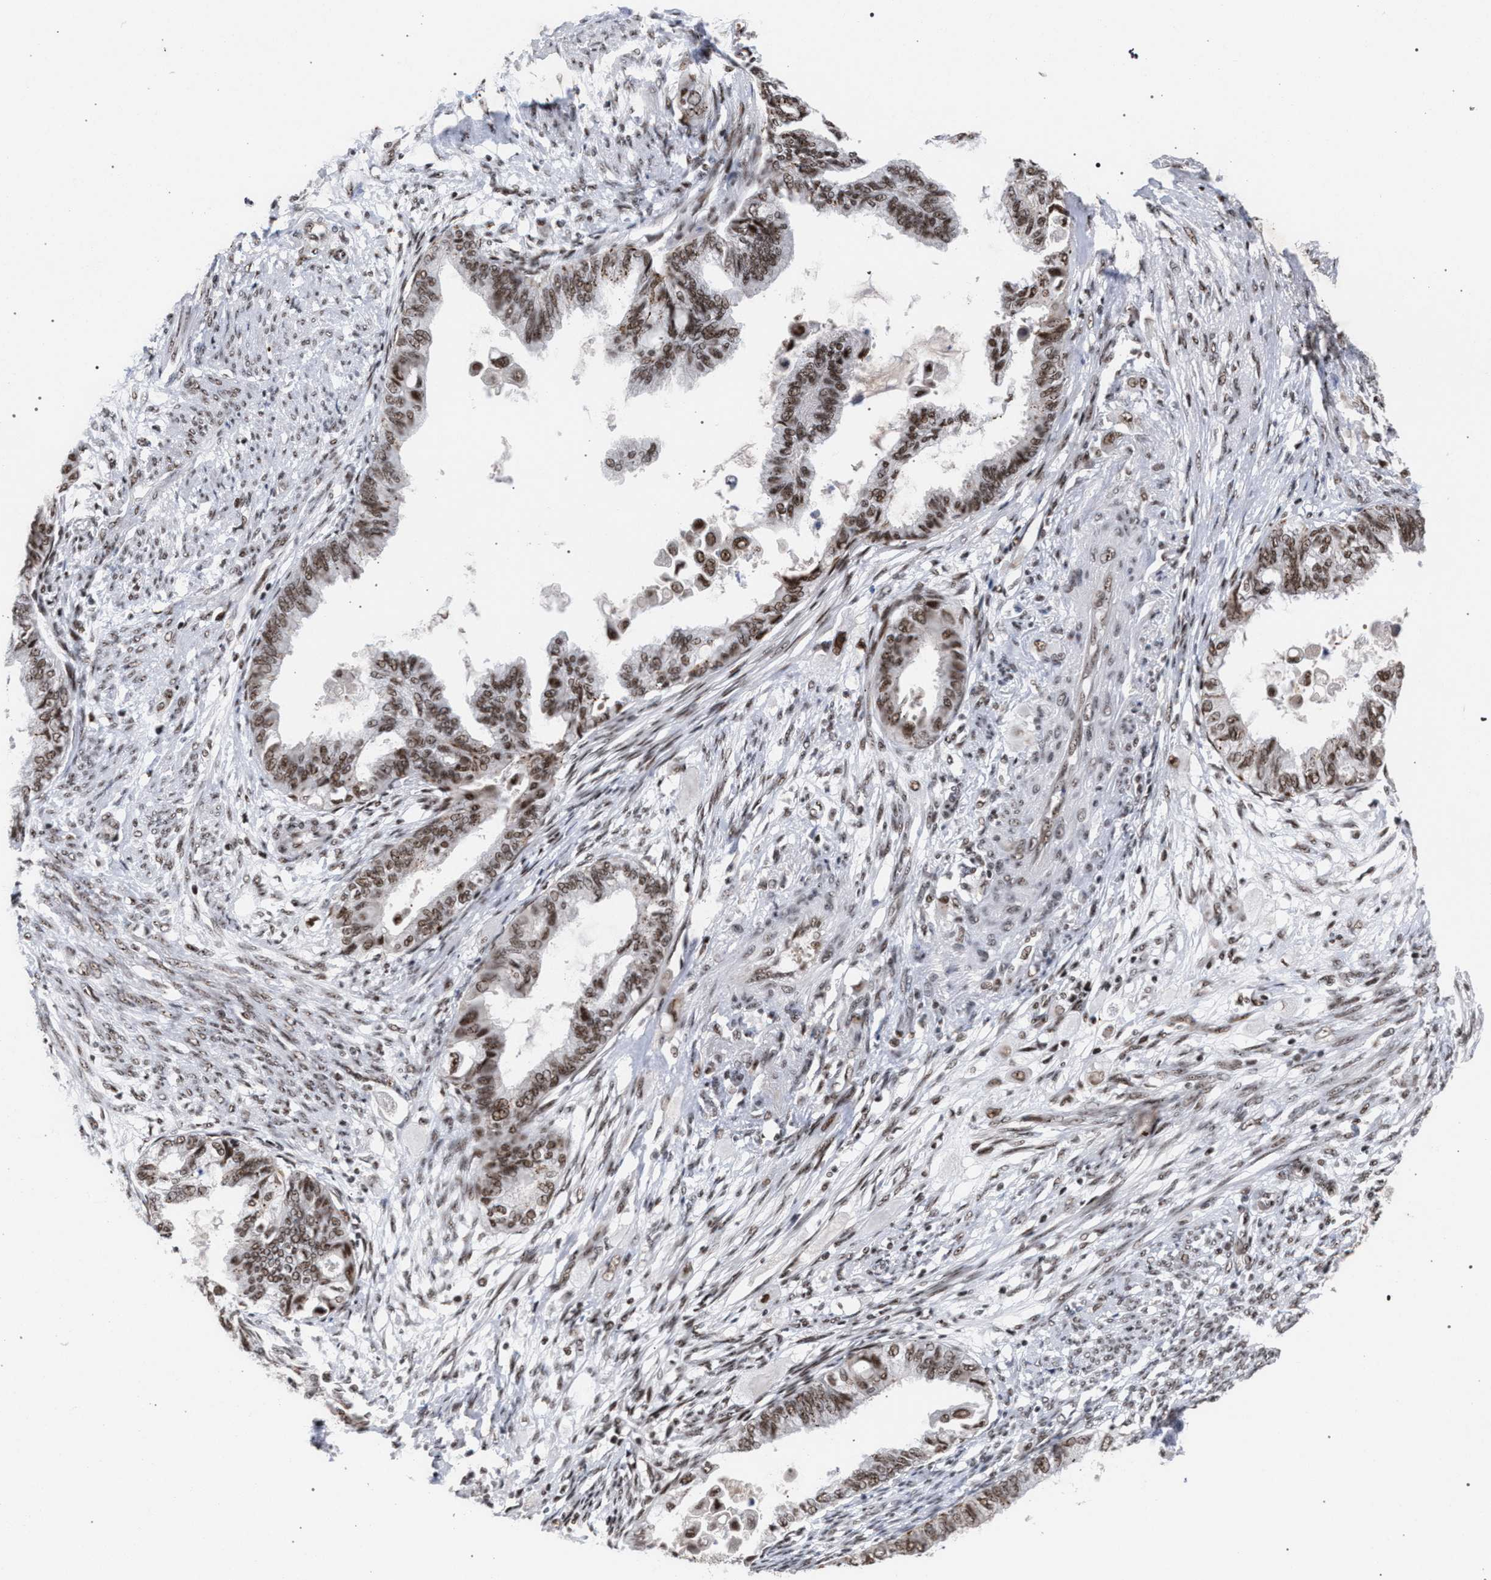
{"staining": {"intensity": "moderate", "quantity": ">75%", "location": "nuclear"}, "tissue": "cervical cancer", "cell_type": "Tumor cells", "image_type": "cancer", "snomed": [{"axis": "morphology", "description": "Normal tissue, NOS"}, {"axis": "morphology", "description": "Adenocarcinoma, NOS"}, {"axis": "topography", "description": "Cervix"}, {"axis": "topography", "description": "Endometrium"}], "caption": "Human cervical adenocarcinoma stained with a protein marker exhibits moderate staining in tumor cells.", "gene": "SCAF4", "patient": {"sex": "female", "age": 86}}